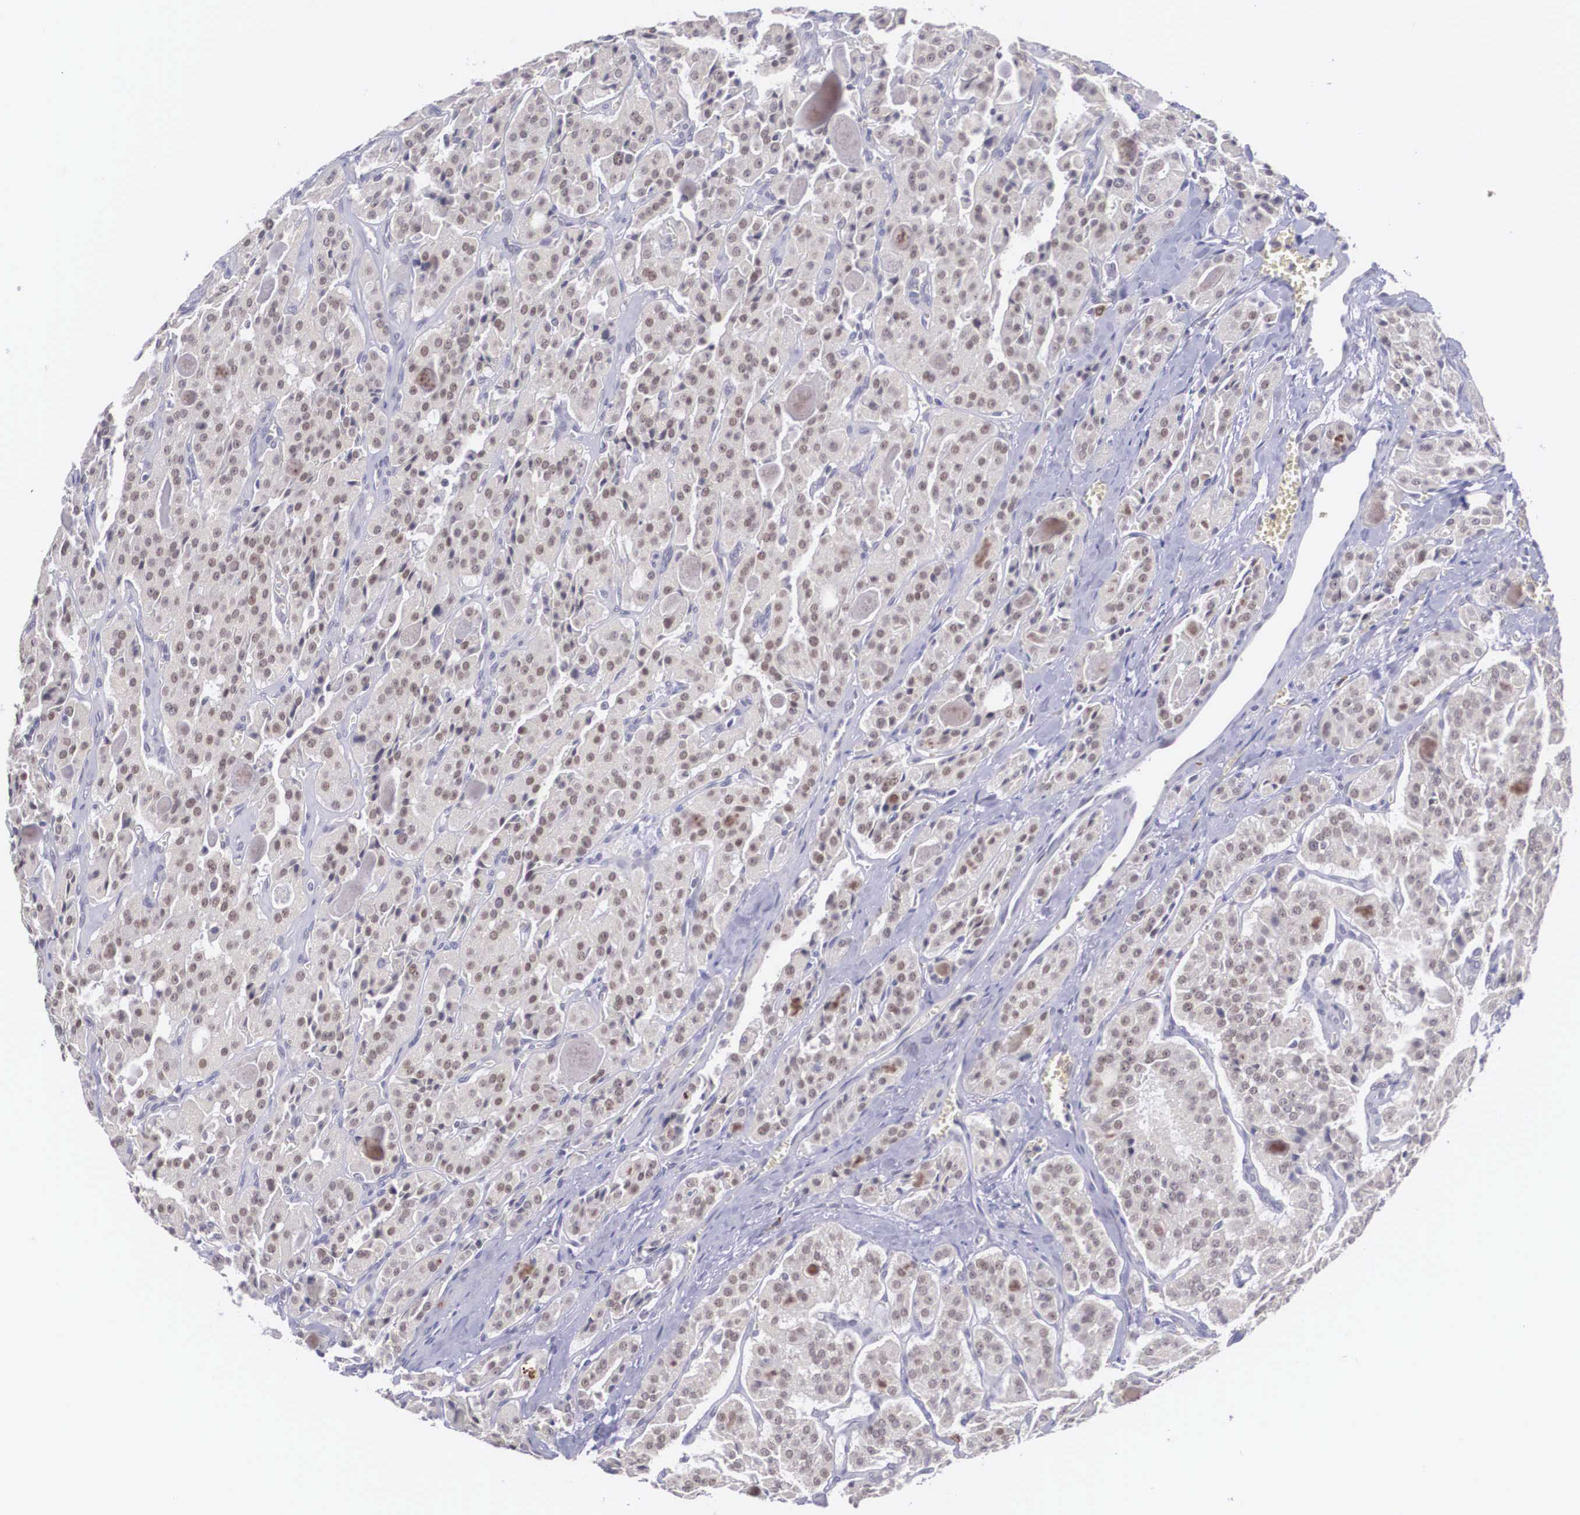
{"staining": {"intensity": "moderate", "quantity": ">75%", "location": "cytoplasmic/membranous,nuclear"}, "tissue": "thyroid cancer", "cell_type": "Tumor cells", "image_type": "cancer", "snomed": [{"axis": "morphology", "description": "Carcinoma, NOS"}, {"axis": "topography", "description": "Thyroid gland"}], "caption": "About >75% of tumor cells in human thyroid cancer show moderate cytoplasmic/membranous and nuclear protein expression as visualized by brown immunohistochemical staining.", "gene": "NINL", "patient": {"sex": "male", "age": 76}}